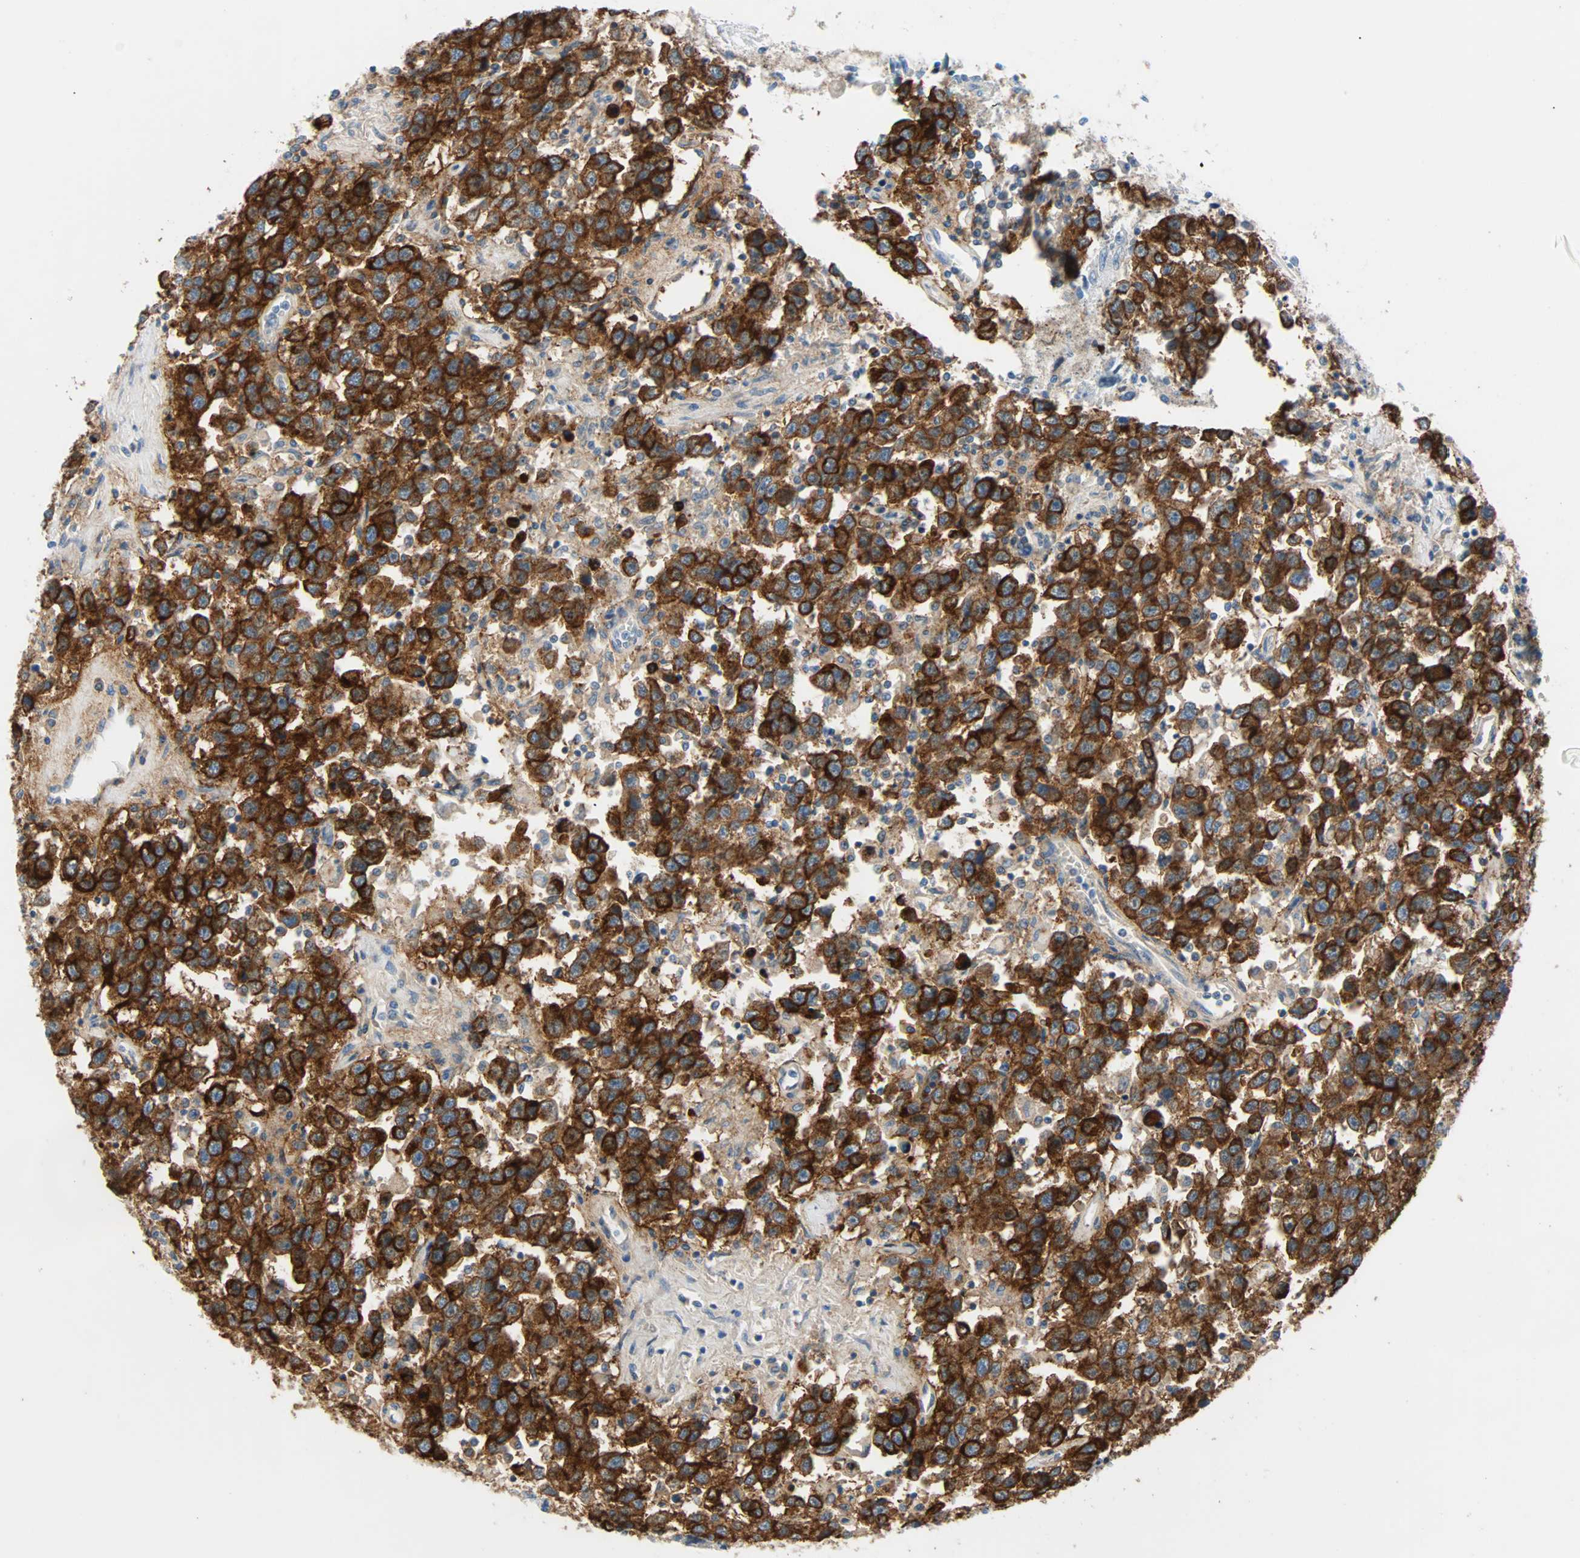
{"staining": {"intensity": "strong", "quantity": ">75%", "location": "cytoplasmic/membranous"}, "tissue": "testis cancer", "cell_type": "Tumor cells", "image_type": "cancer", "snomed": [{"axis": "morphology", "description": "Seminoma, NOS"}, {"axis": "topography", "description": "Testis"}], "caption": "DAB immunohistochemical staining of testis cancer (seminoma) reveals strong cytoplasmic/membranous protein staining in approximately >75% of tumor cells. The protein is shown in brown color, while the nuclei are stained blue.", "gene": "PDPN", "patient": {"sex": "male", "age": 41}}